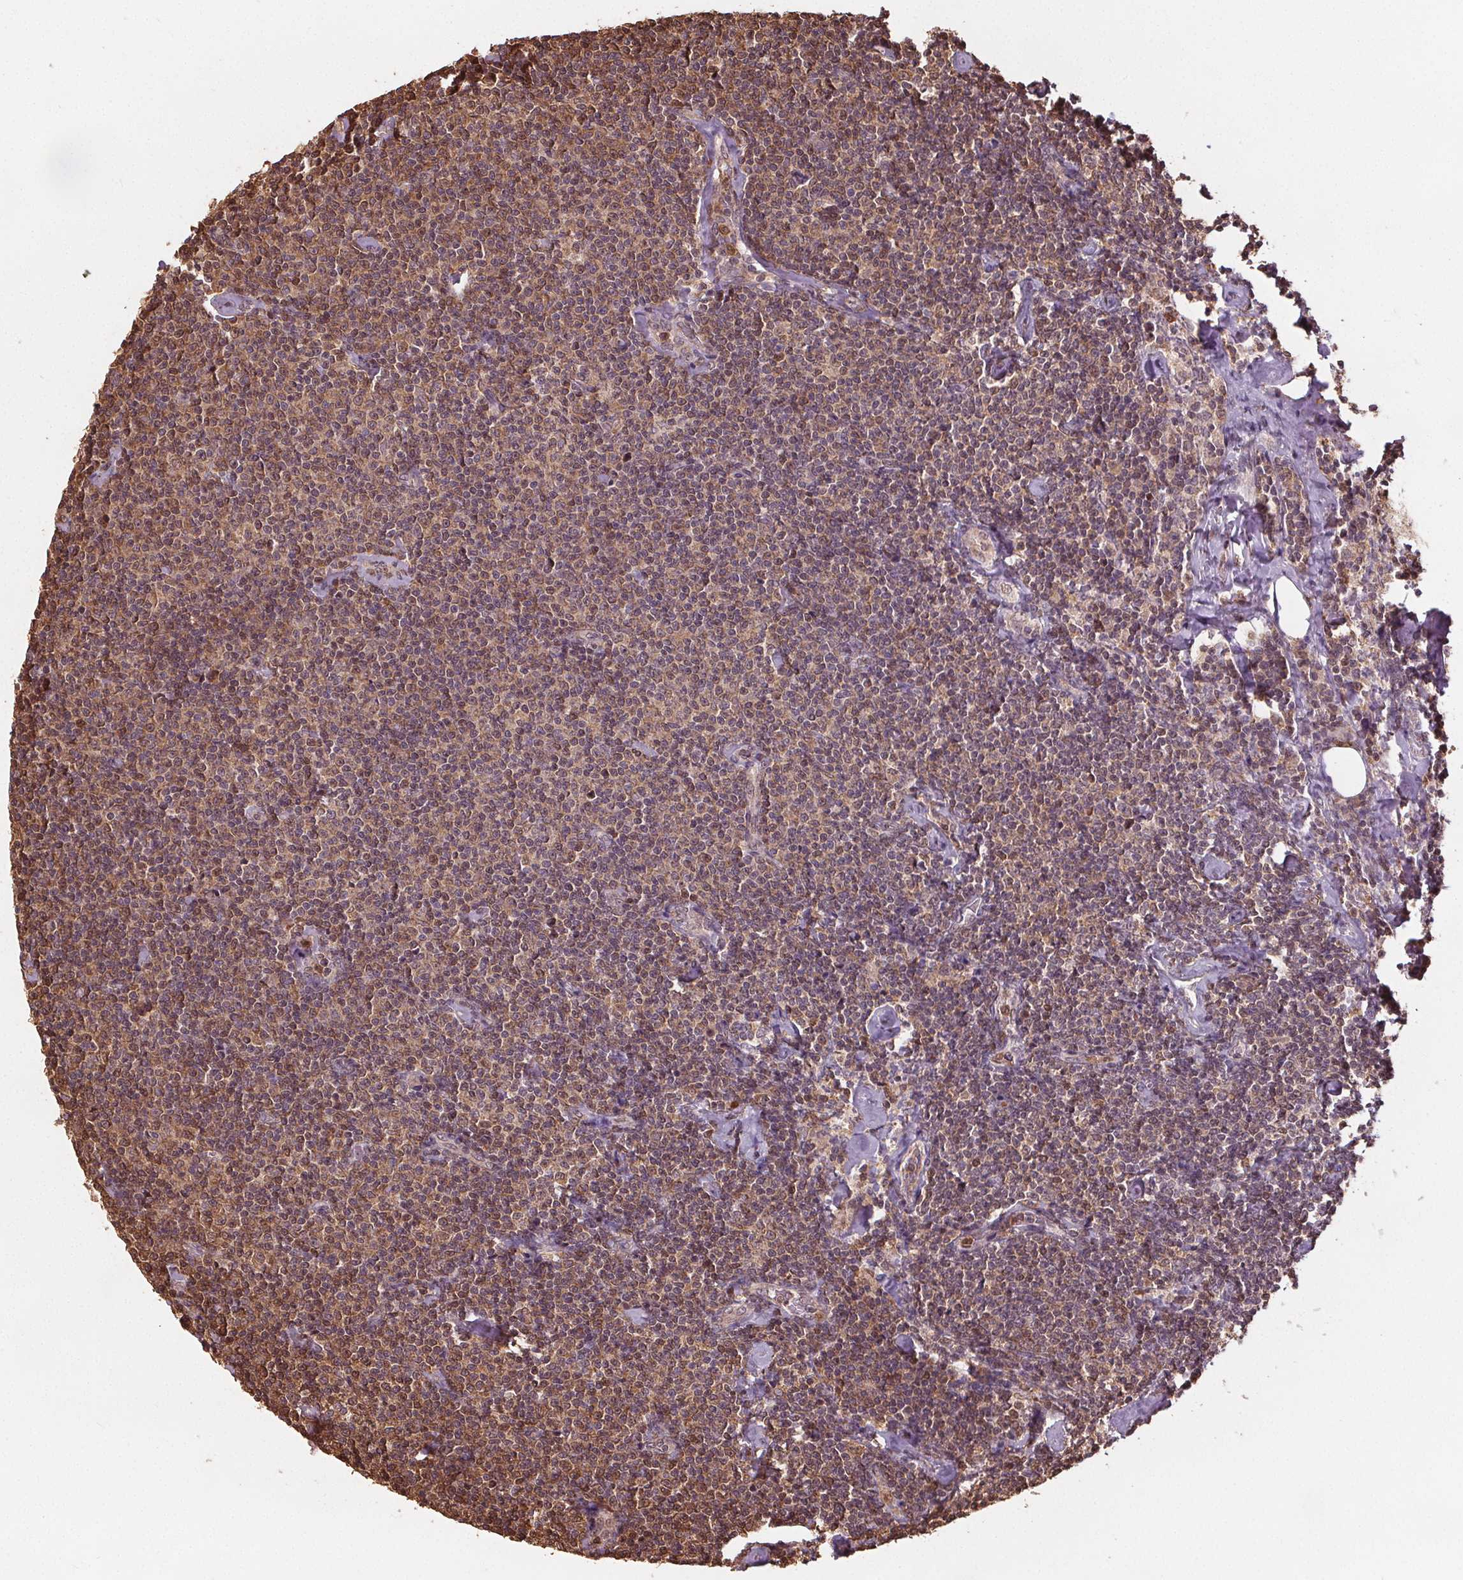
{"staining": {"intensity": "moderate", "quantity": ">75%", "location": "cytoplasmic/membranous,nuclear"}, "tissue": "lymphoma", "cell_type": "Tumor cells", "image_type": "cancer", "snomed": [{"axis": "morphology", "description": "Malignant lymphoma, non-Hodgkin's type, Low grade"}, {"axis": "topography", "description": "Lymph node"}], "caption": "Immunohistochemical staining of lymphoma reveals medium levels of moderate cytoplasmic/membranous and nuclear protein positivity in about >75% of tumor cells. Nuclei are stained in blue.", "gene": "ENO1", "patient": {"sex": "male", "age": 81}}